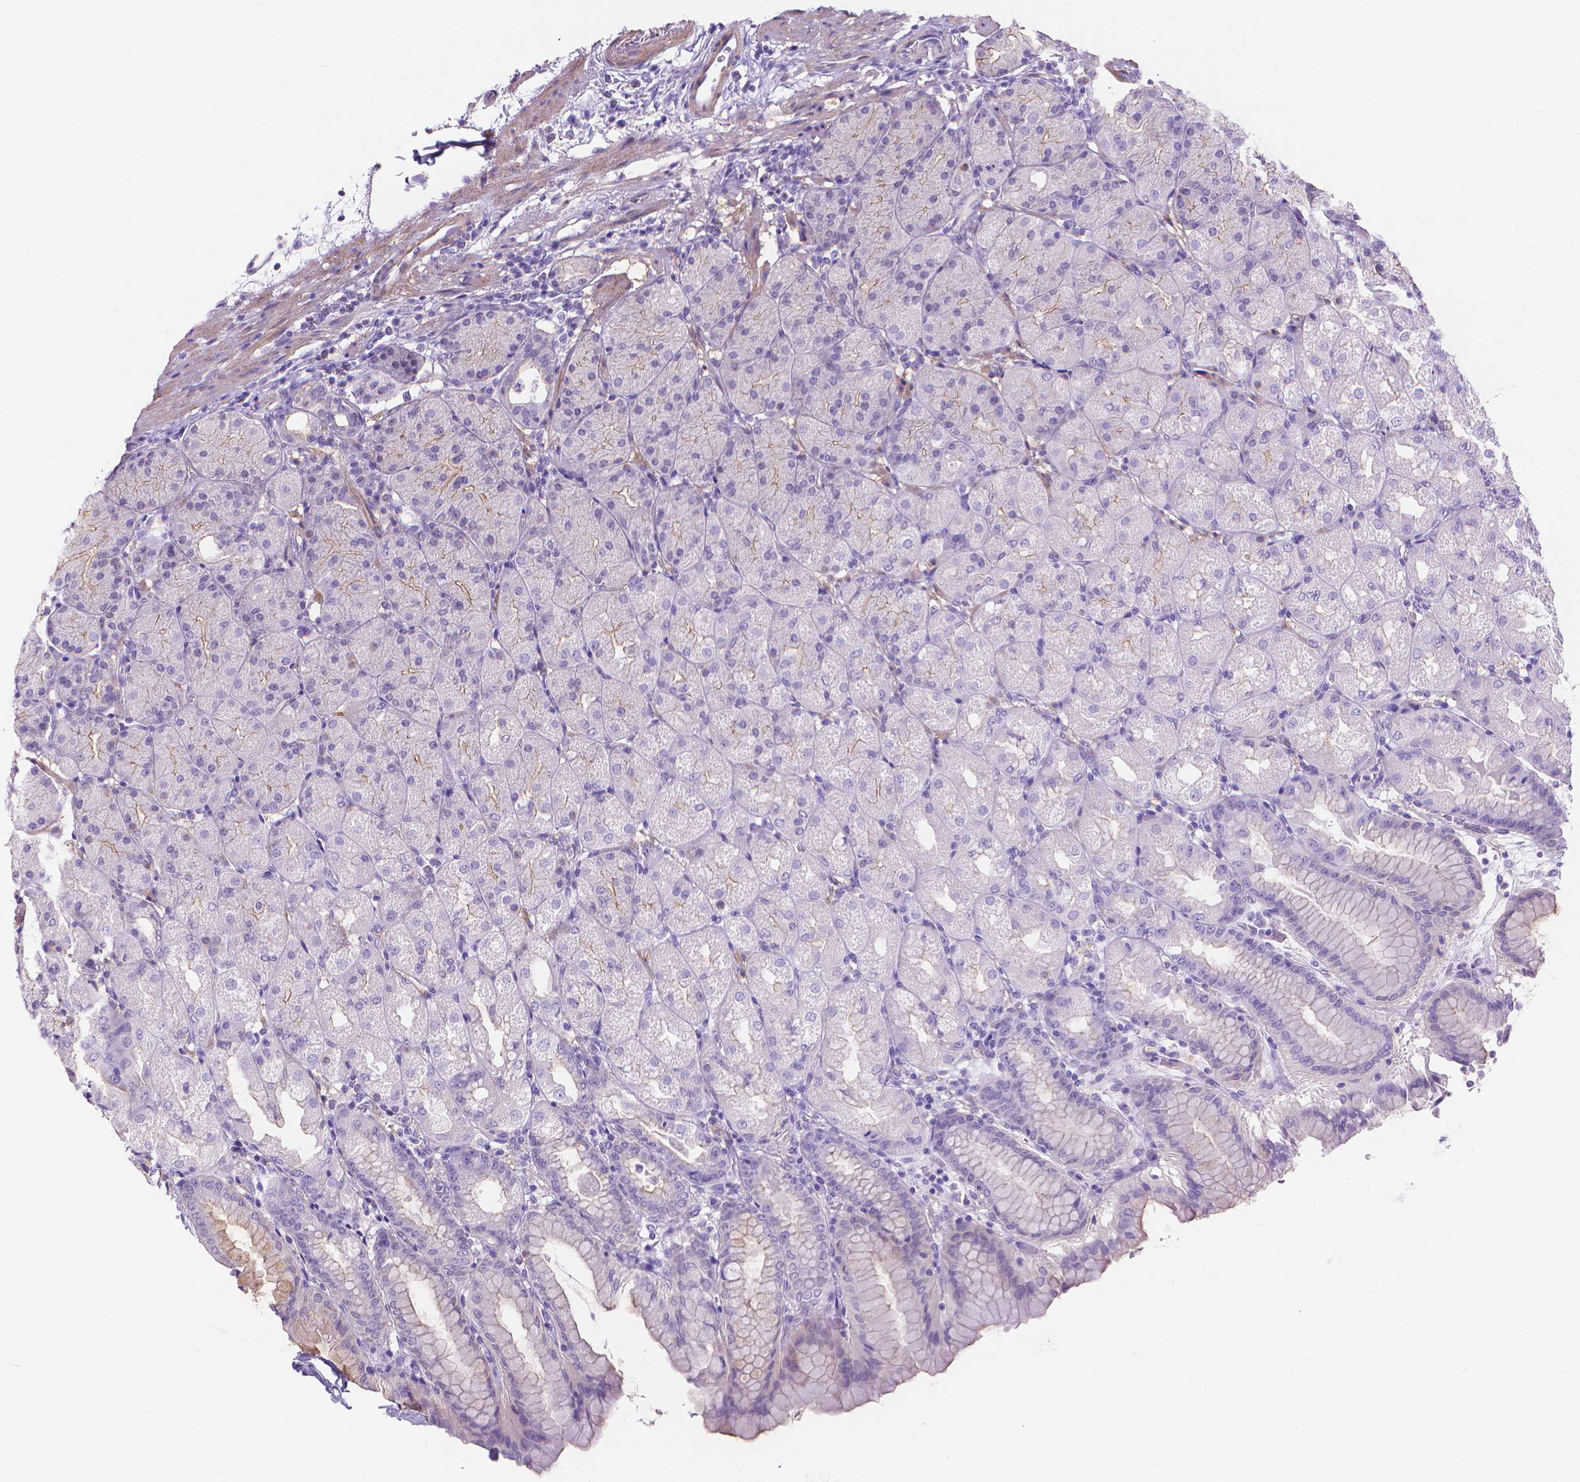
{"staining": {"intensity": "moderate", "quantity": "<25%", "location": "cytoplasmic/membranous"}, "tissue": "stomach", "cell_type": "Glandular cells", "image_type": "normal", "snomed": [{"axis": "morphology", "description": "Normal tissue, NOS"}, {"axis": "topography", "description": "Stomach, upper"}, {"axis": "topography", "description": "Stomach"}, {"axis": "topography", "description": "Stomach, lower"}], "caption": "About <25% of glandular cells in unremarkable human stomach exhibit moderate cytoplasmic/membranous protein expression as visualized by brown immunohistochemical staining.", "gene": "MBLAC1", "patient": {"sex": "male", "age": 62}}